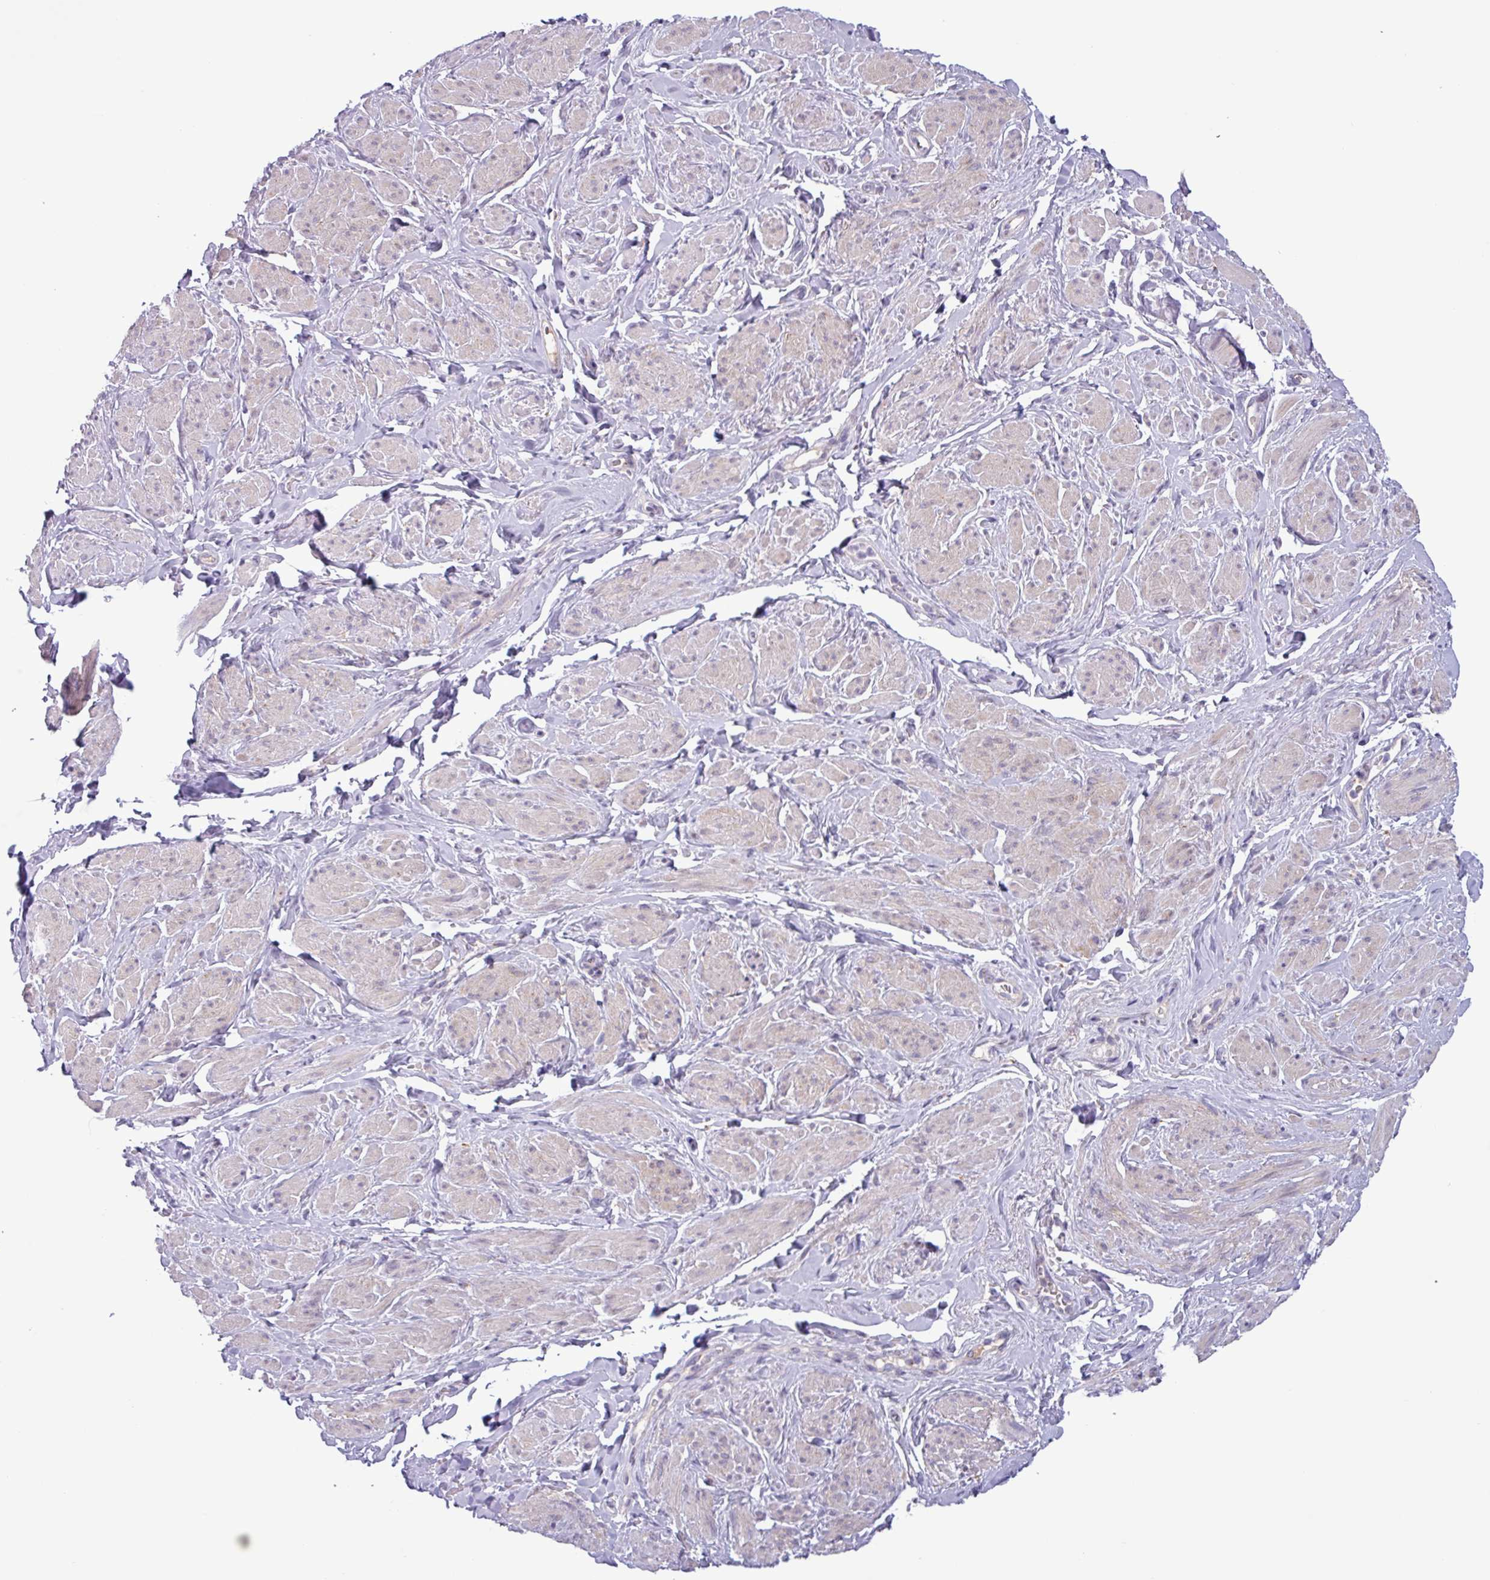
{"staining": {"intensity": "negative", "quantity": "none", "location": "none"}, "tissue": "smooth muscle", "cell_type": "Smooth muscle cells", "image_type": "normal", "snomed": [{"axis": "morphology", "description": "Normal tissue, NOS"}, {"axis": "topography", "description": "Smooth muscle"}, {"axis": "topography", "description": "Peripheral nerve tissue"}], "caption": "Smooth muscle cells show no significant staining in unremarkable smooth muscle. Nuclei are stained in blue.", "gene": "STIMATE", "patient": {"sex": "male", "age": 69}}